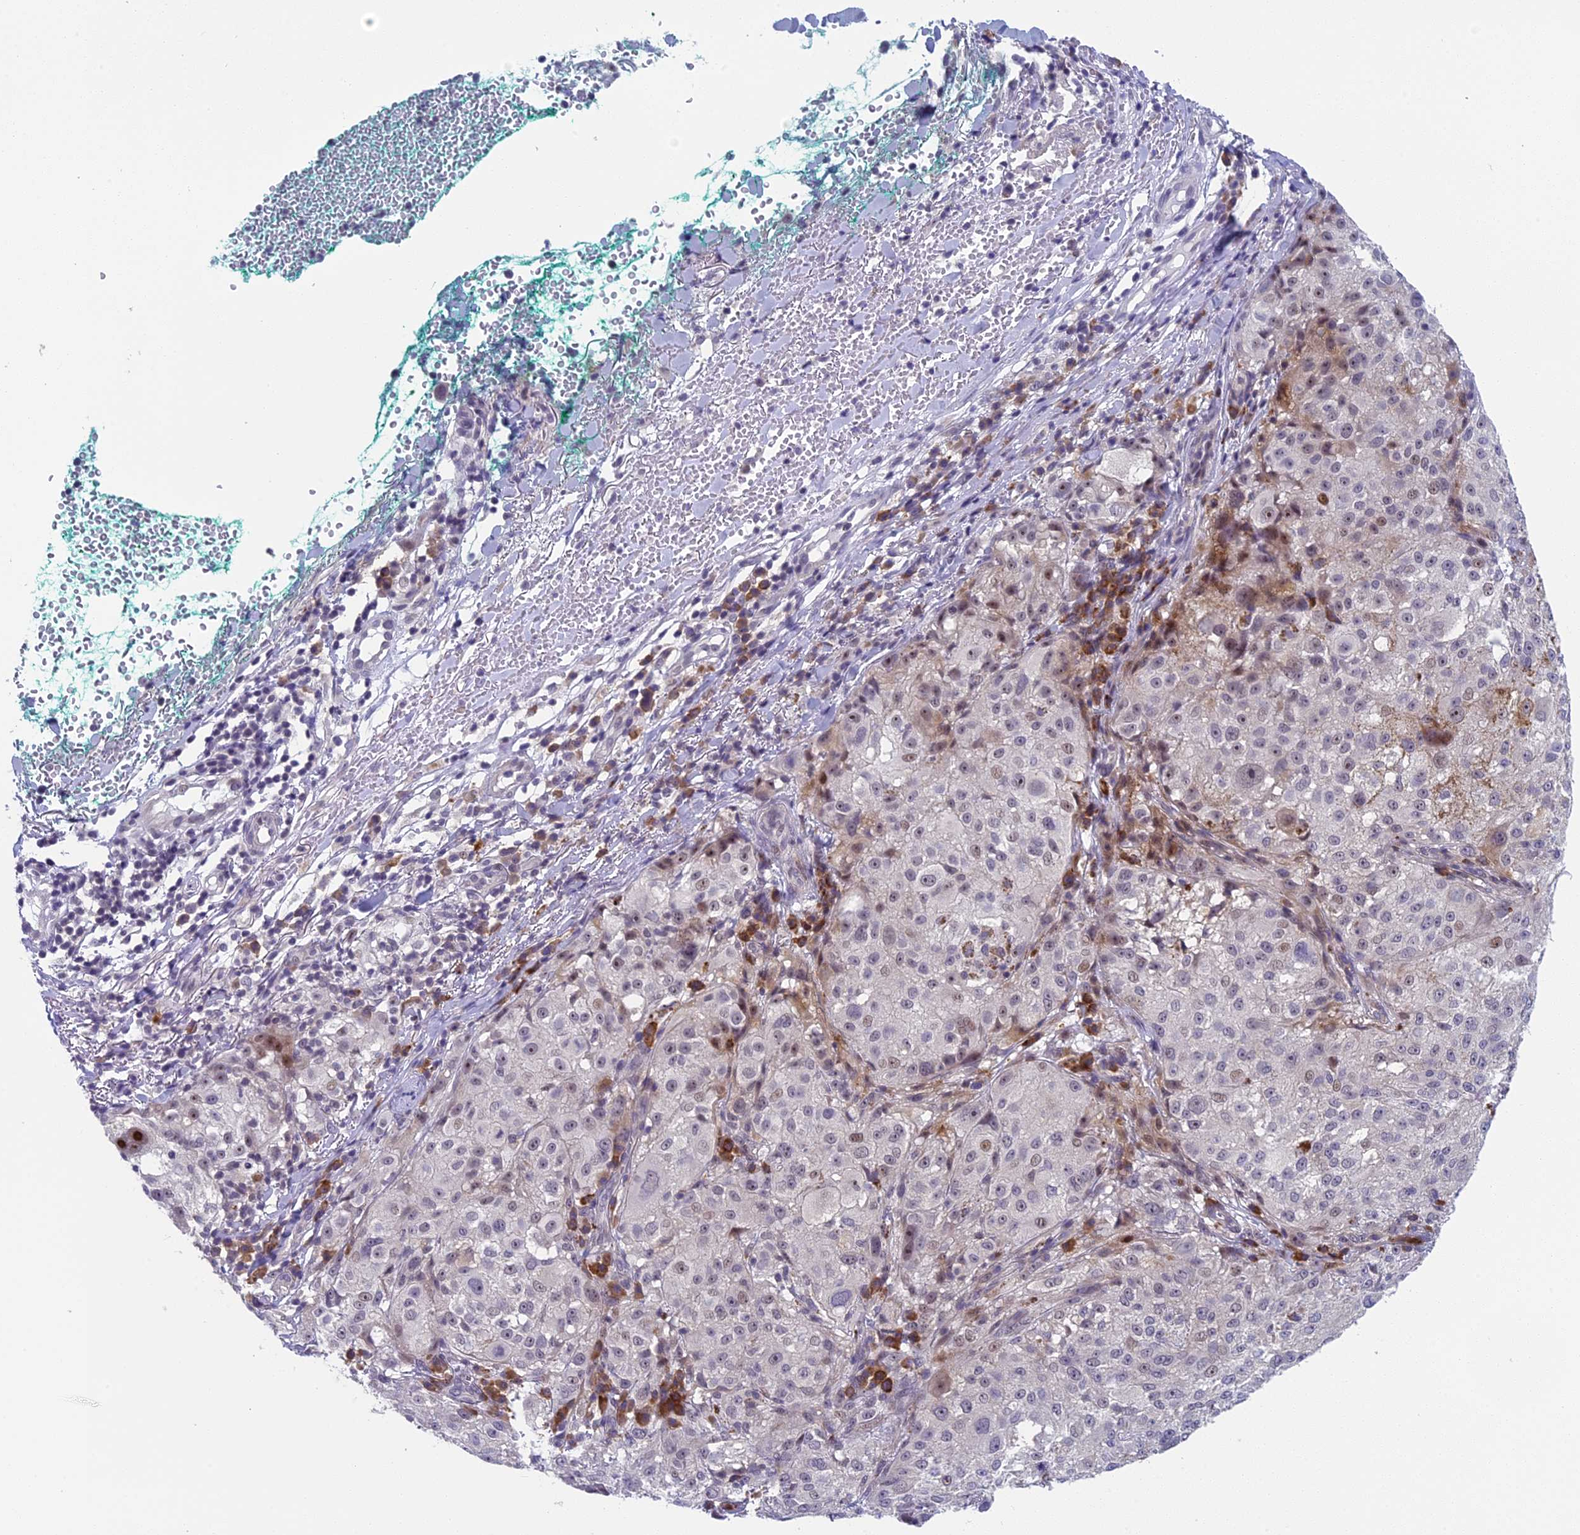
{"staining": {"intensity": "negative", "quantity": "none", "location": "none"}, "tissue": "melanoma", "cell_type": "Tumor cells", "image_type": "cancer", "snomed": [{"axis": "morphology", "description": "Necrosis, NOS"}, {"axis": "morphology", "description": "Malignant melanoma, NOS"}, {"axis": "topography", "description": "Skin"}], "caption": "Tumor cells are negative for brown protein staining in malignant melanoma. (Brightfield microscopy of DAB (3,3'-diaminobenzidine) immunohistochemistry at high magnification).", "gene": "CNEP1R1", "patient": {"sex": "female", "age": 87}}